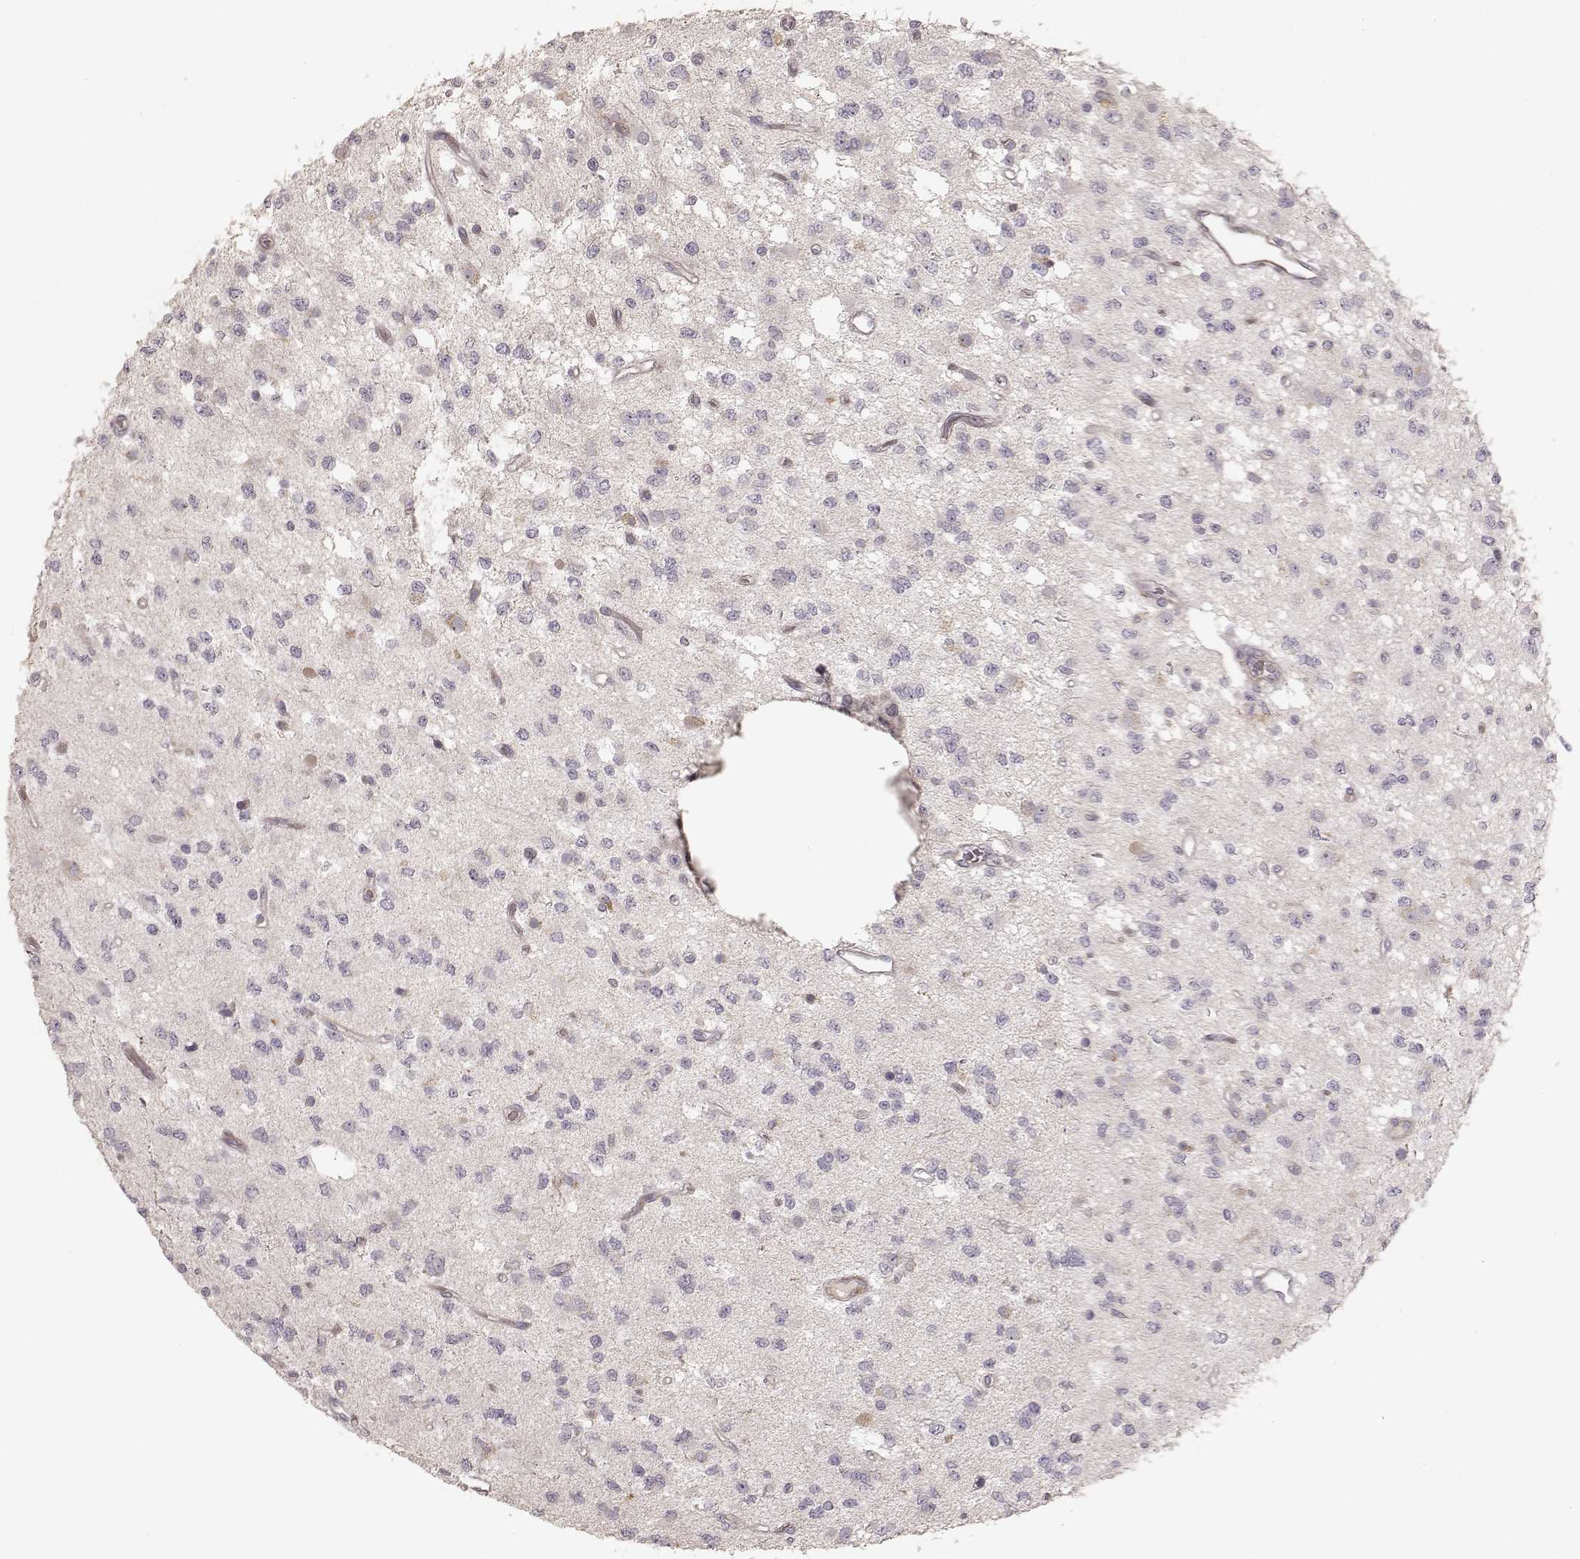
{"staining": {"intensity": "negative", "quantity": "none", "location": "none"}, "tissue": "glioma", "cell_type": "Tumor cells", "image_type": "cancer", "snomed": [{"axis": "morphology", "description": "Glioma, malignant, Low grade"}, {"axis": "topography", "description": "Brain"}], "caption": "The photomicrograph reveals no significant staining in tumor cells of malignant glioma (low-grade). (Brightfield microscopy of DAB (3,3'-diaminobenzidine) immunohistochemistry at high magnification).", "gene": "KCNJ9", "patient": {"sex": "female", "age": 45}}